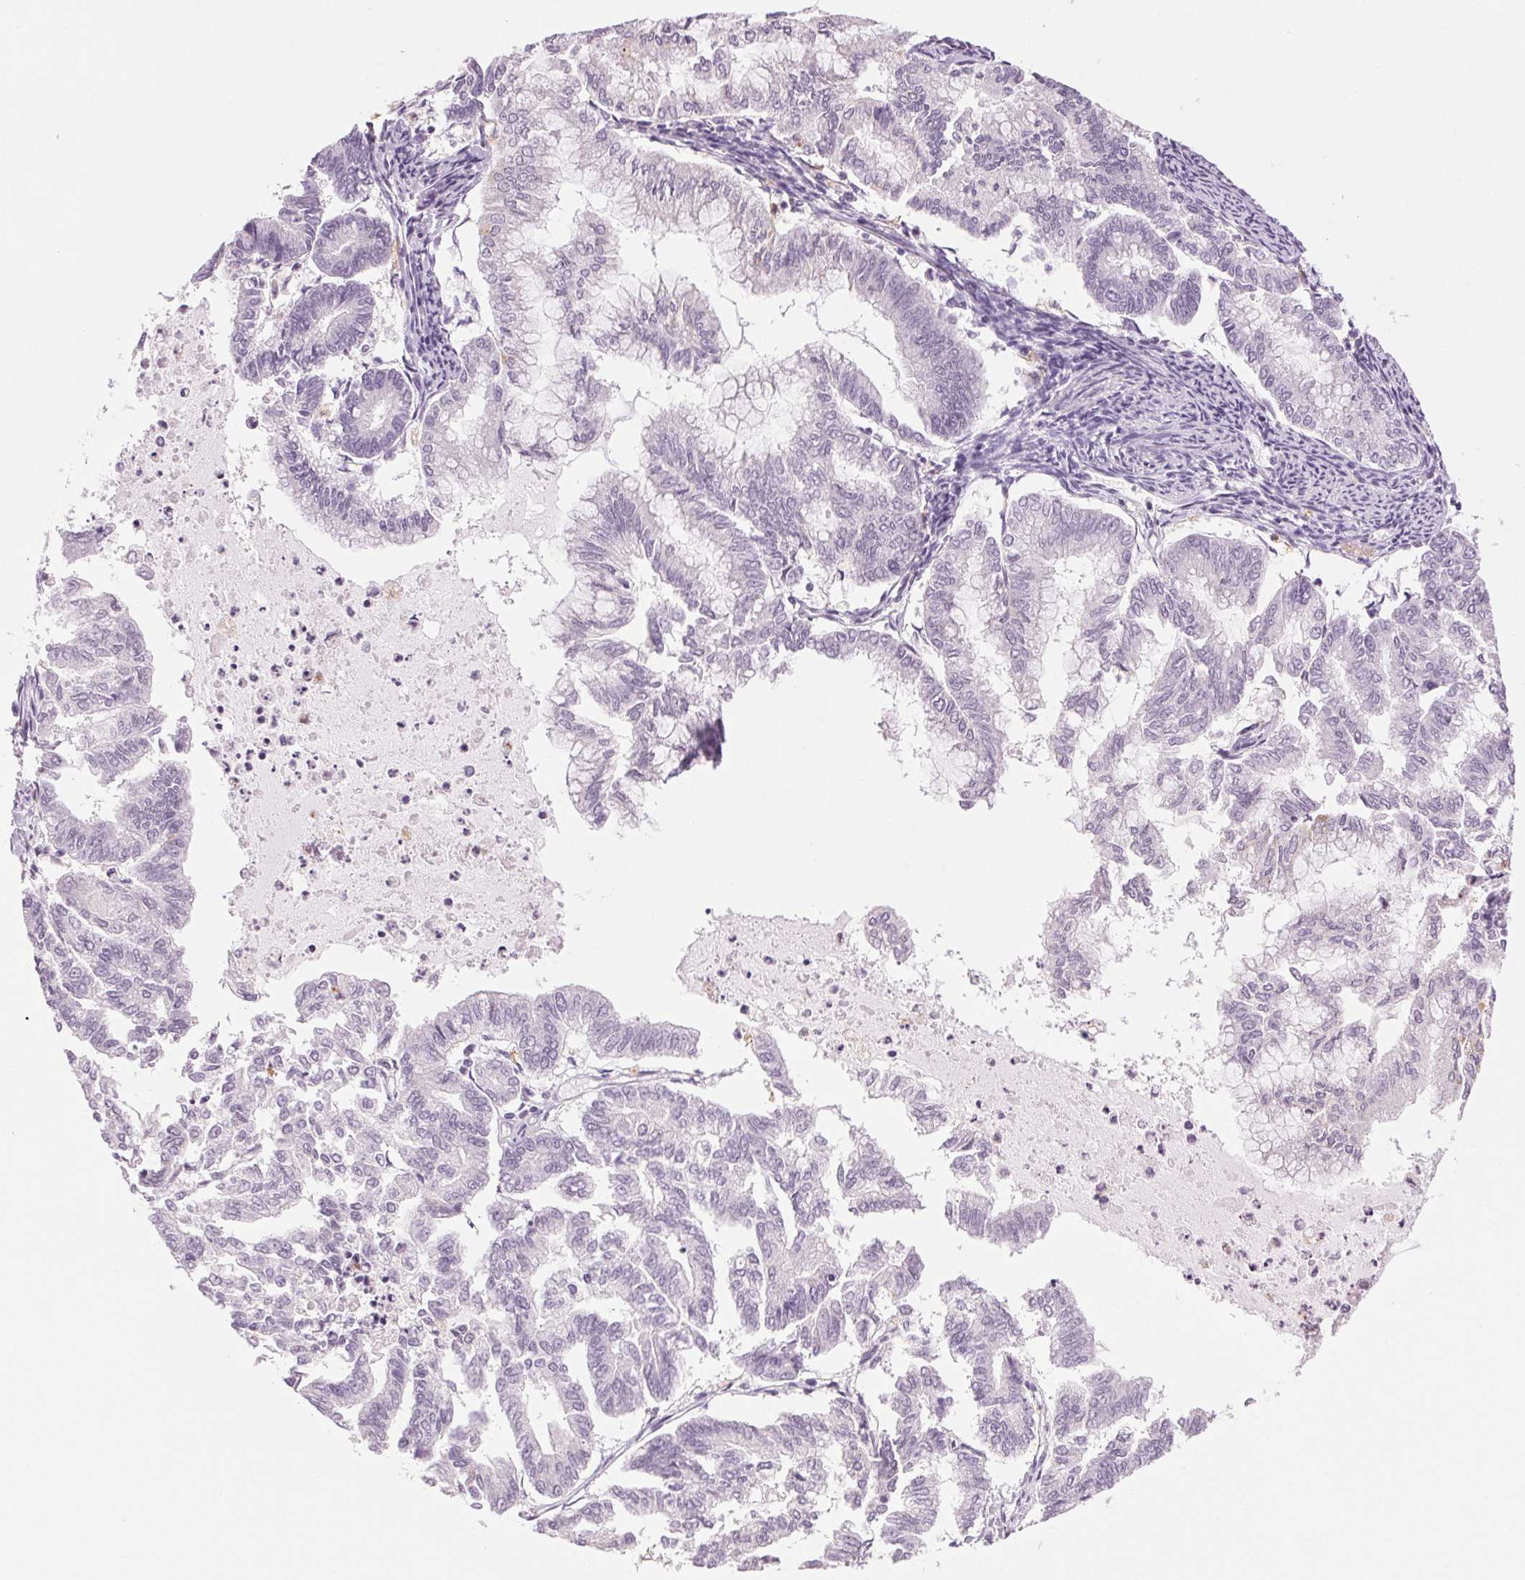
{"staining": {"intensity": "negative", "quantity": "none", "location": "none"}, "tissue": "endometrial cancer", "cell_type": "Tumor cells", "image_type": "cancer", "snomed": [{"axis": "morphology", "description": "Adenocarcinoma, NOS"}, {"axis": "topography", "description": "Endometrium"}], "caption": "A high-resolution photomicrograph shows immunohistochemistry staining of endometrial cancer, which reveals no significant staining in tumor cells. (DAB immunohistochemistry with hematoxylin counter stain).", "gene": "MPO", "patient": {"sex": "female", "age": 79}}